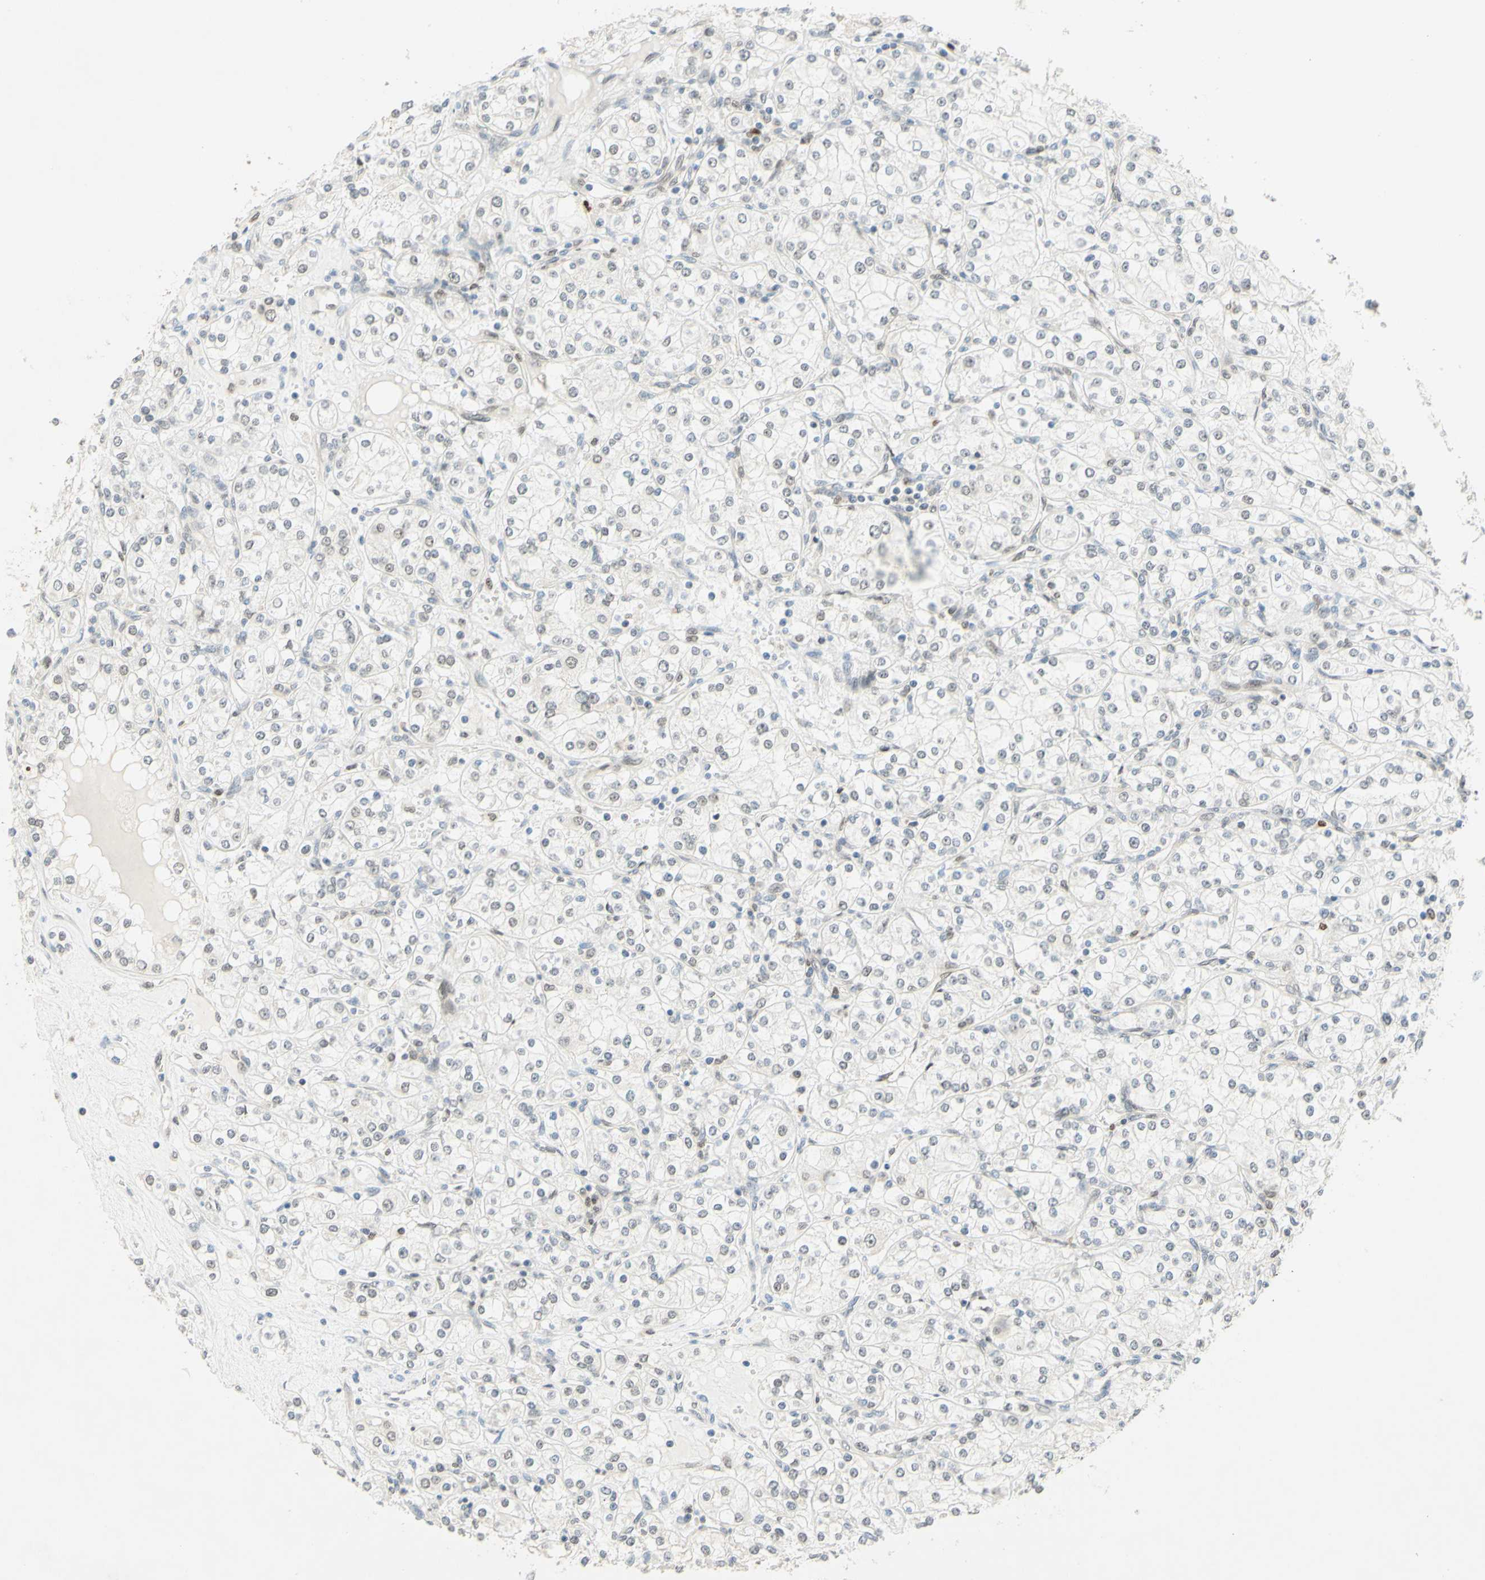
{"staining": {"intensity": "negative", "quantity": "none", "location": "none"}, "tissue": "renal cancer", "cell_type": "Tumor cells", "image_type": "cancer", "snomed": [{"axis": "morphology", "description": "Adenocarcinoma, NOS"}, {"axis": "topography", "description": "Kidney"}], "caption": "This is a photomicrograph of immunohistochemistry staining of renal cancer (adenocarcinoma), which shows no staining in tumor cells.", "gene": "POLB", "patient": {"sex": "male", "age": 77}}